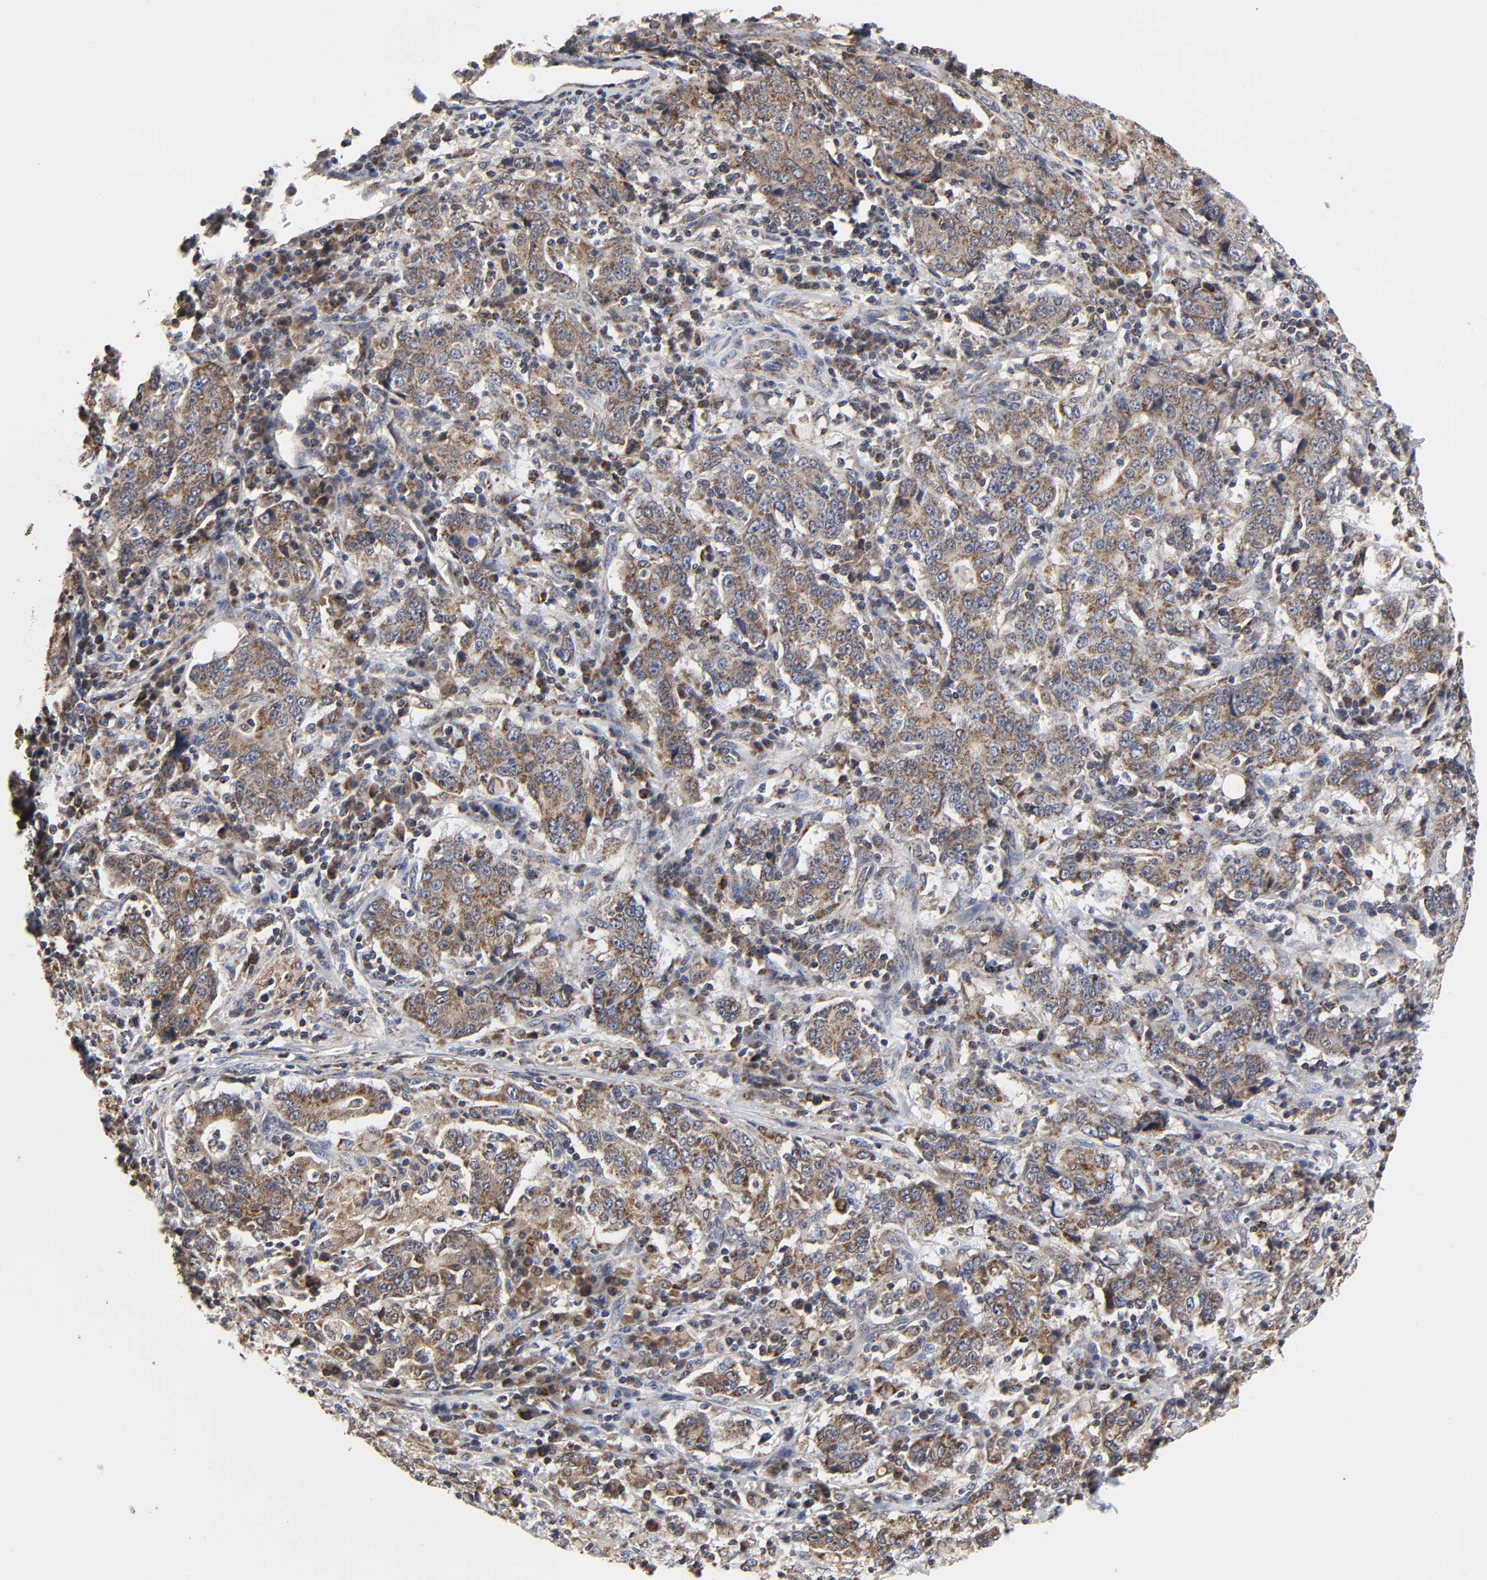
{"staining": {"intensity": "moderate", "quantity": ">75%", "location": "cytoplasmic/membranous"}, "tissue": "stomach cancer", "cell_type": "Tumor cells", "image_type": "cancer", "snomed": [{"axis": "morphology", "description": "Normal tissue, NOS"}, {"axis": "morphology", "description": "Adenocarcinoma, NOS"}, {"axis": "topography", "description": "Stomach, upper"}, {"axis": "topography", "description": "Stomach"}], "caption": "An image showing moderate cytoplasmic/membranous staining in approximately >75% of tumor cells in stomach adenocarcinoma, as visualized by brown immunohistochemical staining.", "gene": "COX6B1", "patient": {"sex": "male", "age": 59}}